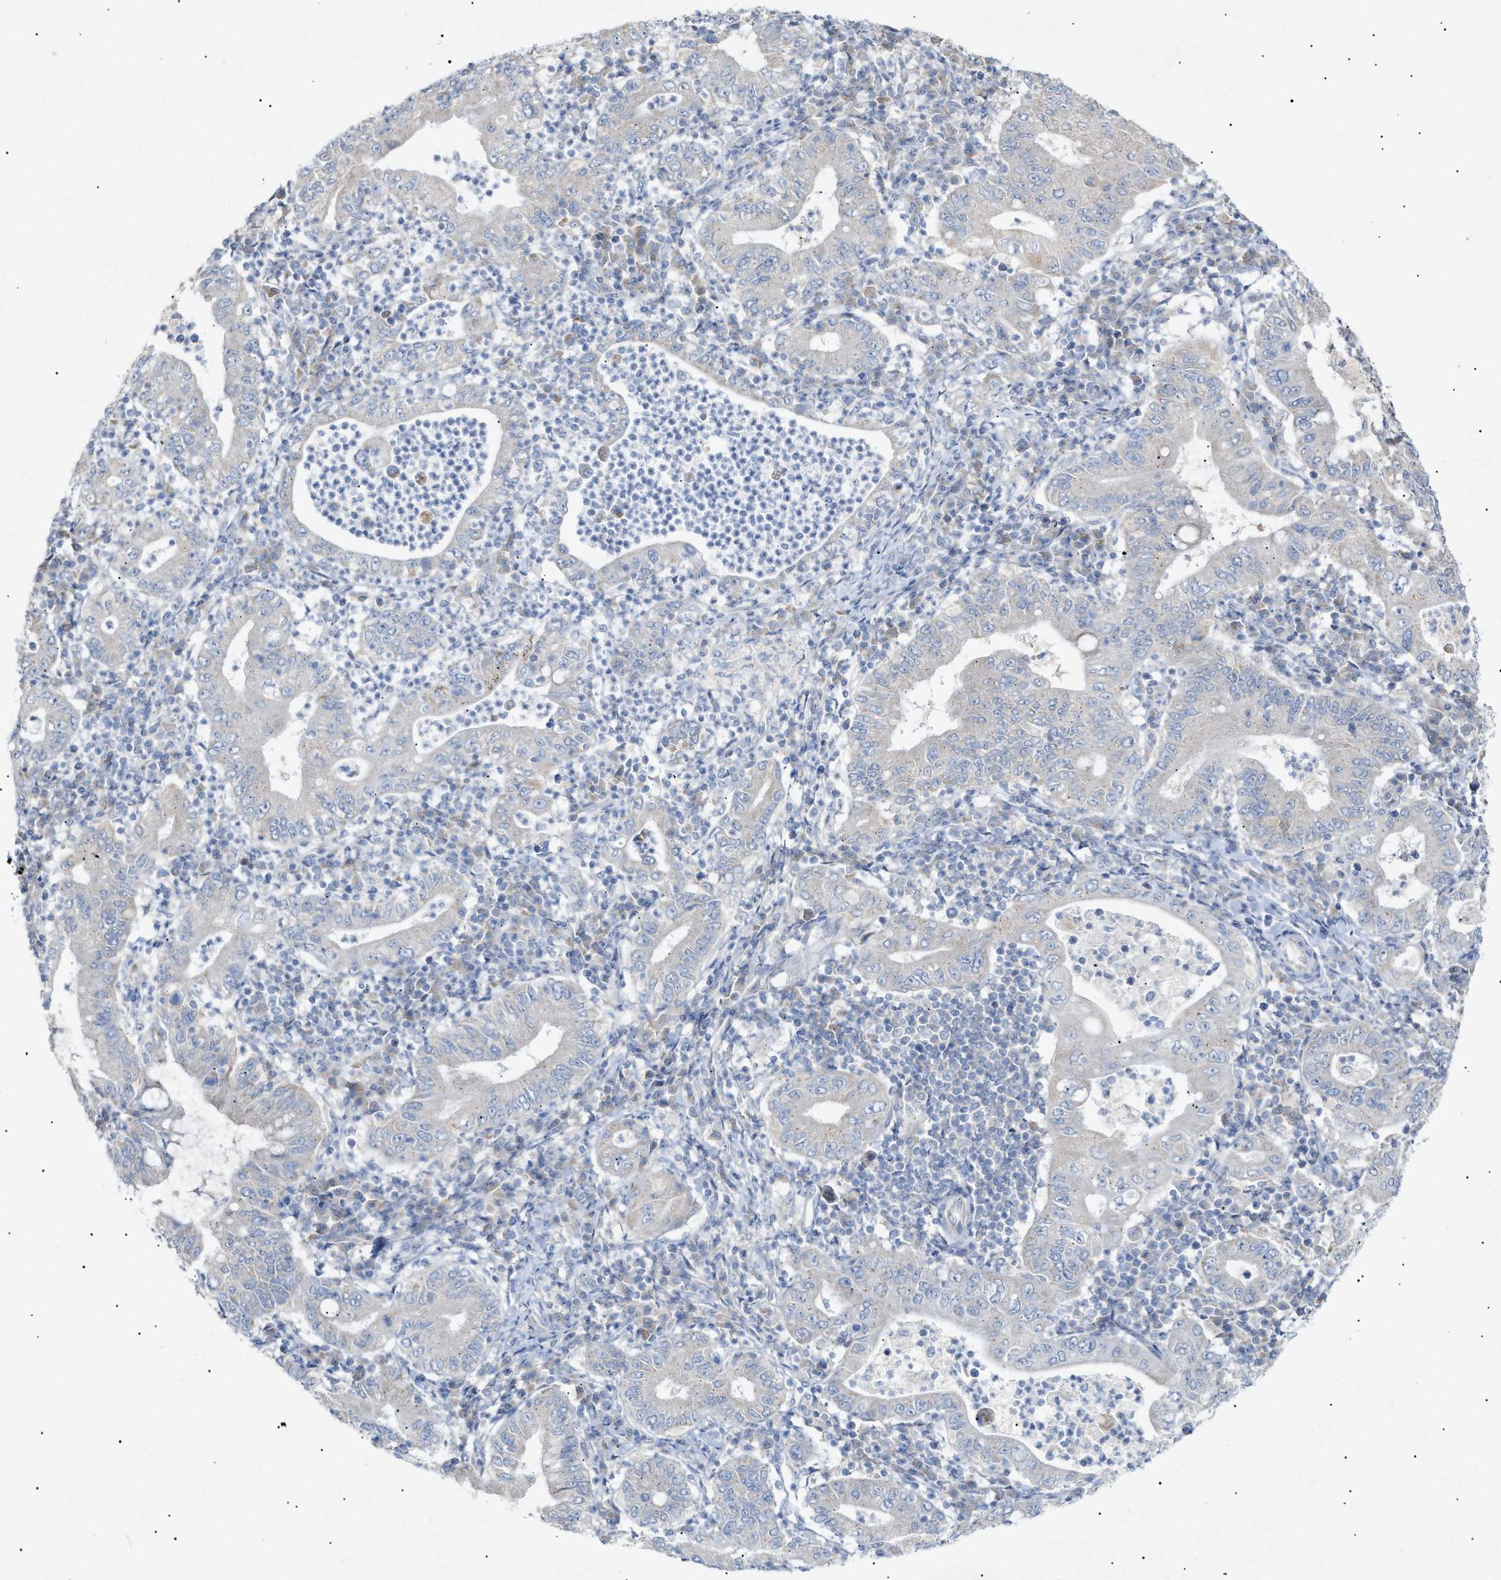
{"staining": {"intensity": "negative", "quantity": "none", "location": "none"}, "tissue": "stomach cancer", "cell_type": "Tumor cells", "image_type": "cancer", "snomed": [{"axis": "morphology", "description": "Normal tissue, NOS"}, {"axis": "morphology", "description": "Adenocarcinoma, NOS"}, {"axis": "topography", "description": "Esophagus"}, {"axis": "topography", "description": "Stomach, upper"}, {"axis": "topography", "description": "Peripheral nerve tissue"}], "caption": "This is an immunohistochemistry (IHC) photomicrograph of human adenocarcinoma (stomach). There is no staining in tumor cells.", "gene": "SLC25A31", "patient": {"sex": "male", "age": 62}}